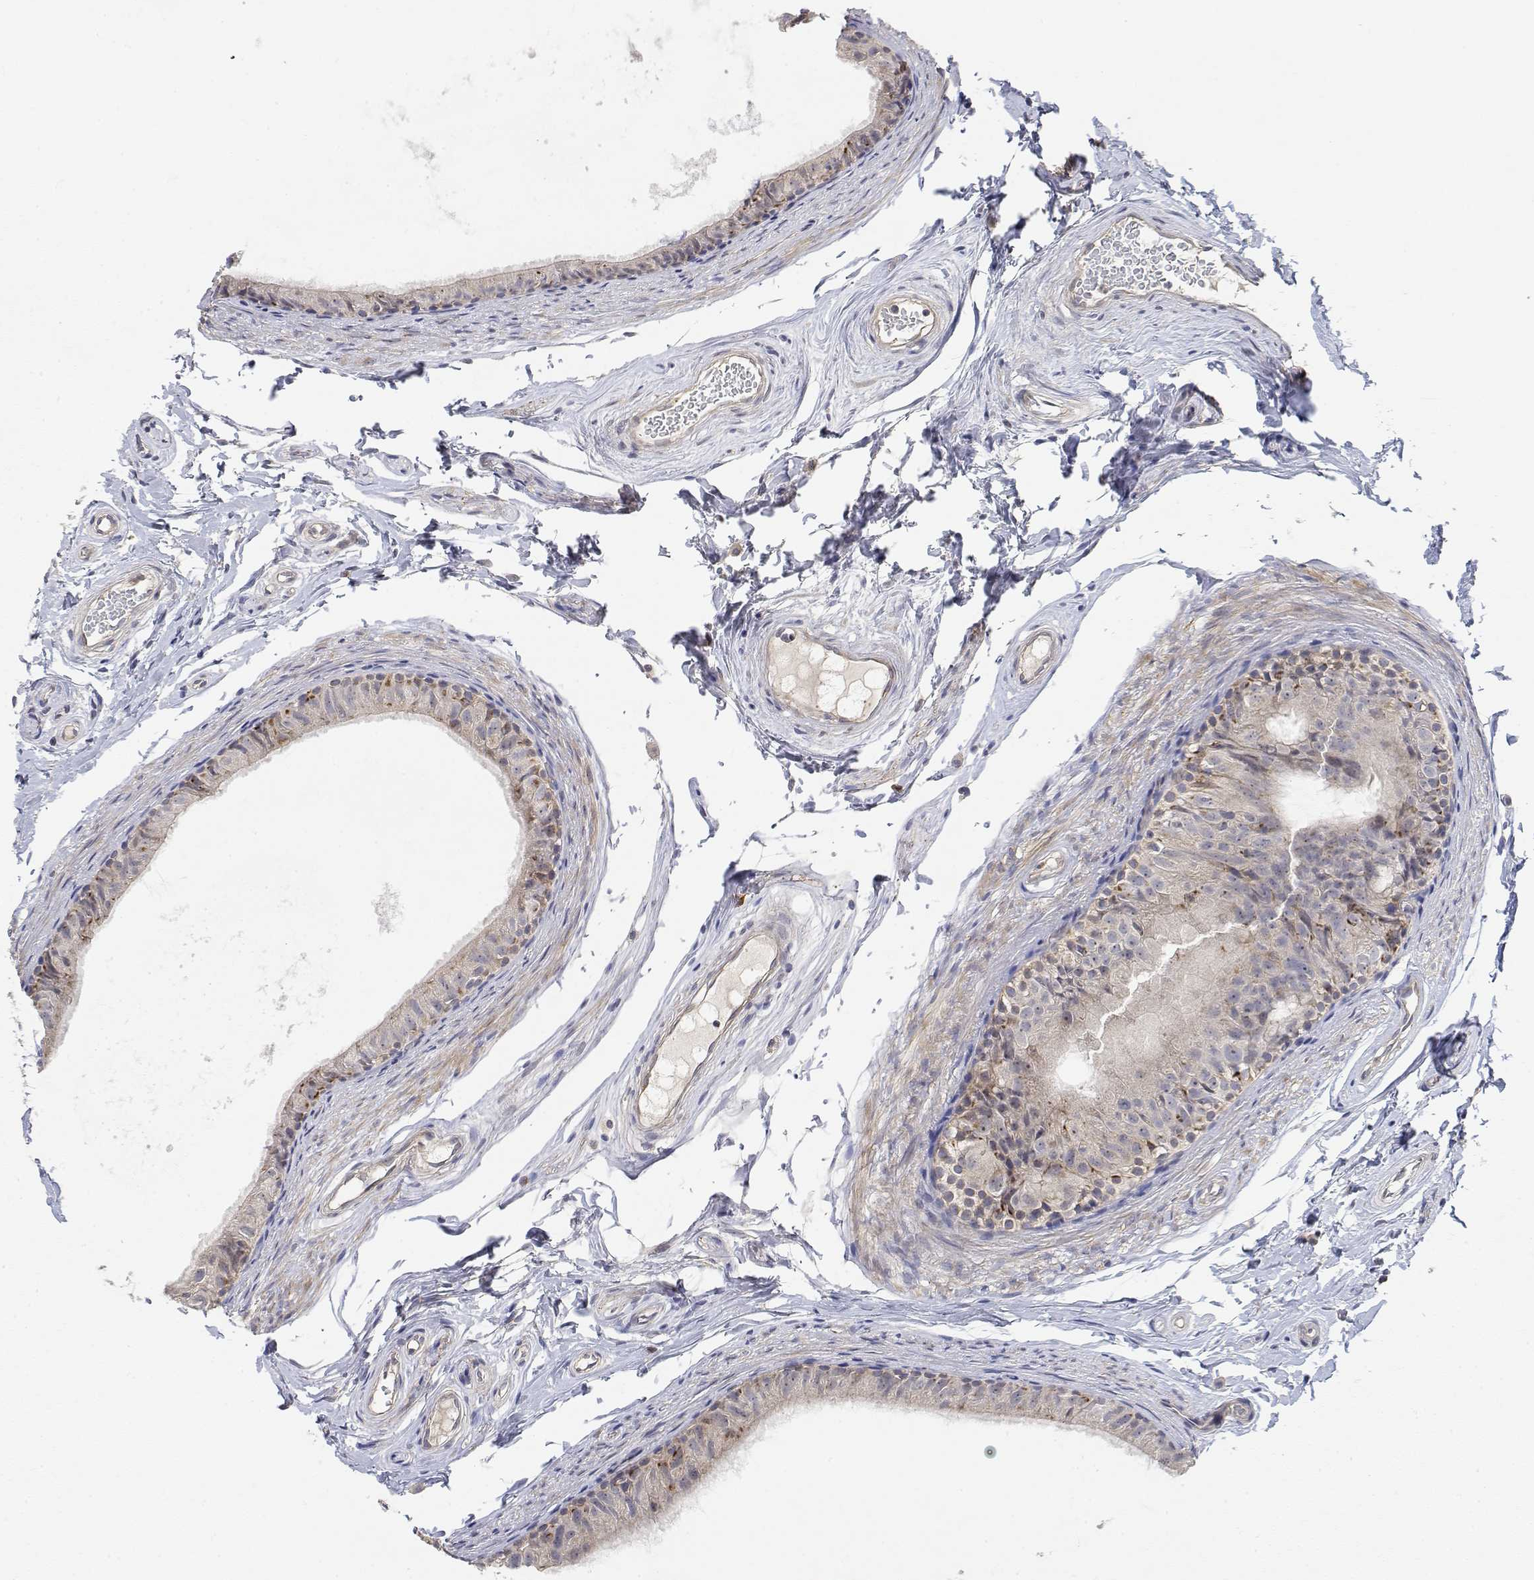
{"staining": {"intensity": "weak", "quantity": "<25%", "location": "cytoplasmic/membranous"}, "tissue": "epididymis", "cell_type": "Glandular cells", "image_type": "normal", "snomed": [{"axis": "morphology", "description": "Normal tissue, NOS"}, {"axis": "topography", "description": "Epididymis"}], "caption": "A high-resolution micrograph shows IHC staining of normal epididymis, which demonstrates no significant staining in glandular cells.", "gene": "LONRF3", "patient": {"sex": "male", "age": 45}}